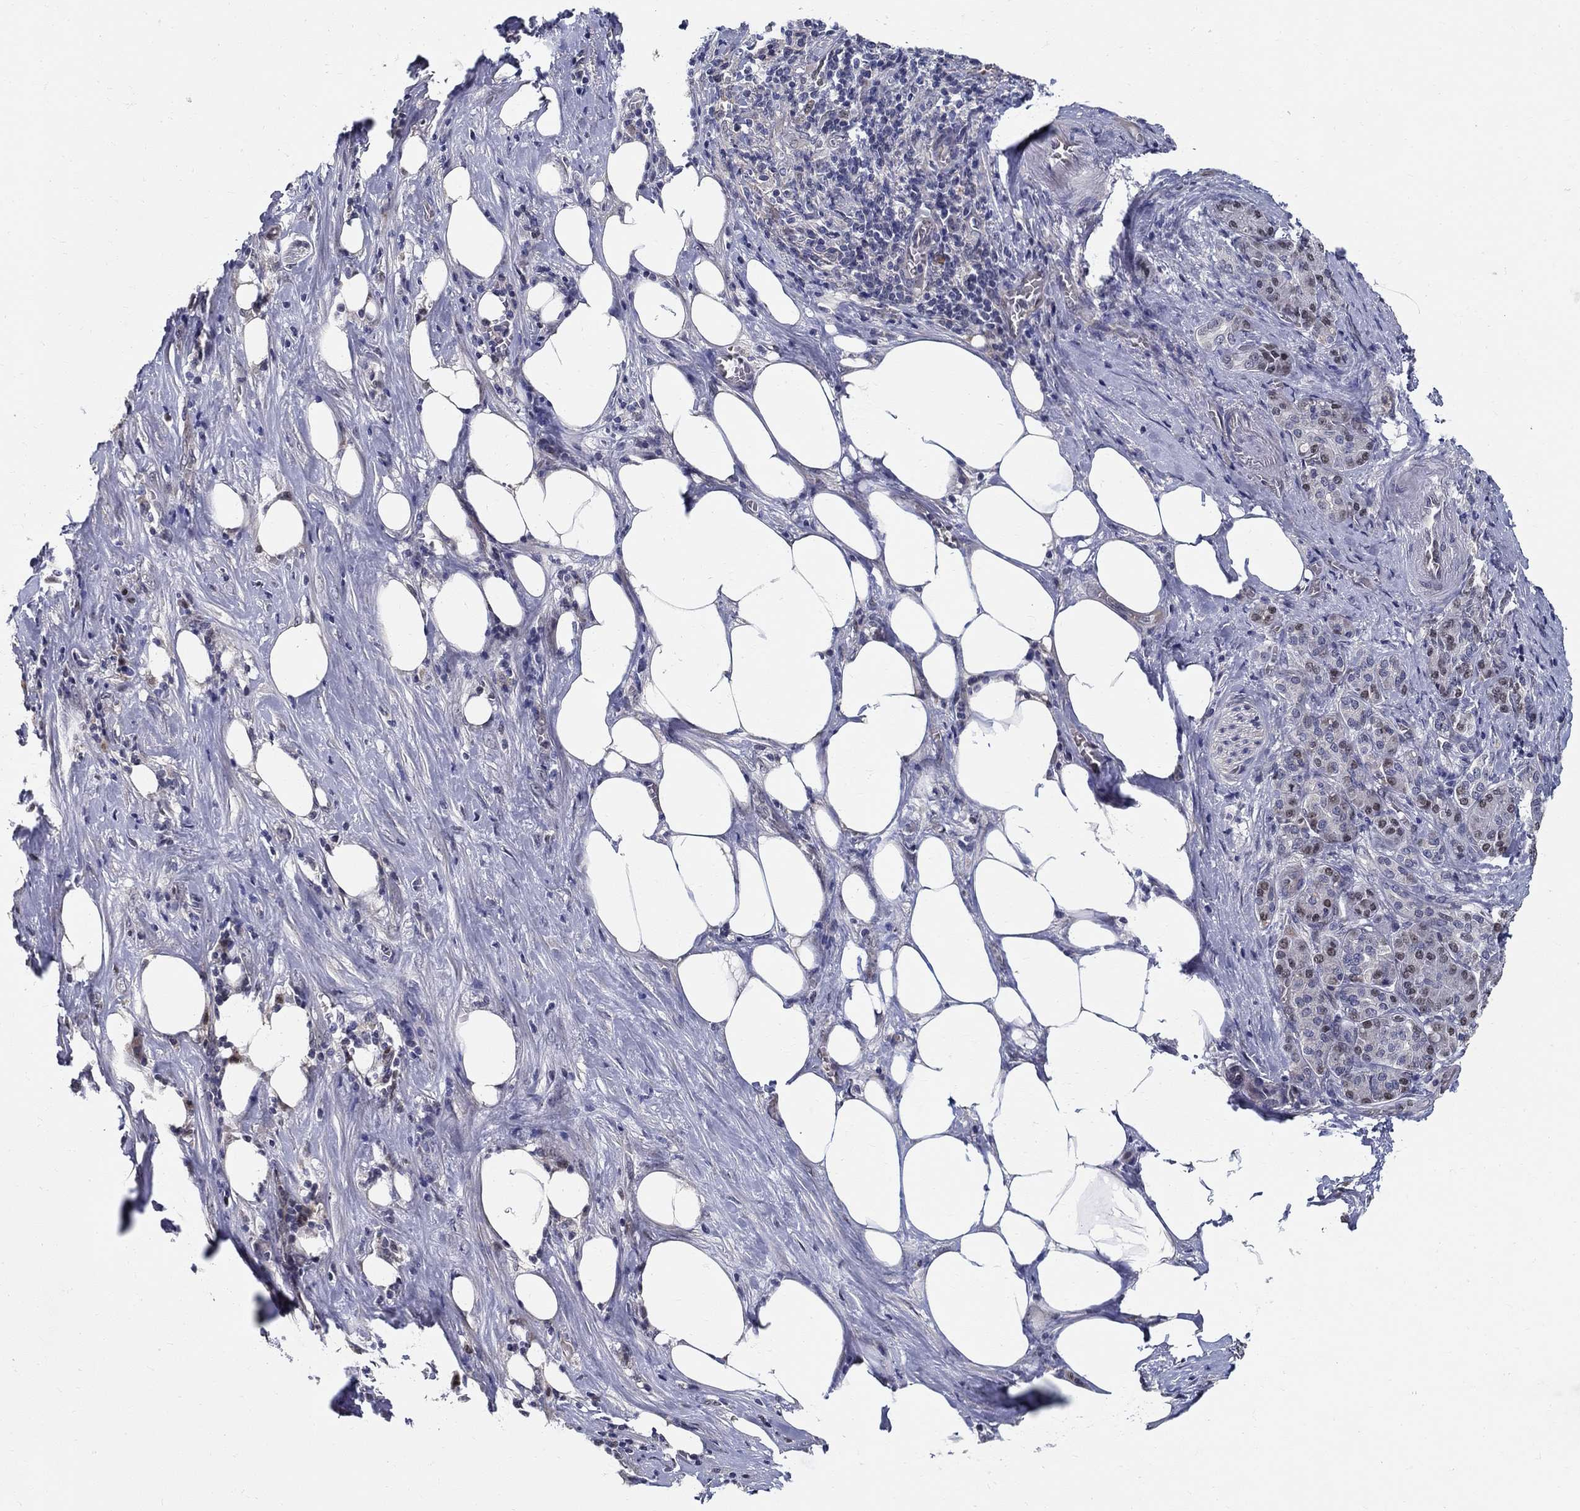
{"staining": {"intensity": "moderate", "quantity": "25%-75%", "location": "nuclear"}, "tissue": "pancreatic cancer", "cell_type": "Tumor cells", "image_type": "cancer", "snomed": [{"axis": "morphology", "description": "Adenocarcinoma, NOS"}, {"axis": "topography", "description": "Pancreas"}], "caption": "DAB immunohistochemical staining of pancreatic cancer shows moderate nuclear protein staining in about 25%-75% of tumor cells. Using DAB (3,3'-diaminobenzidine) (brown) and hematoxylin (blue) stains, captured at high magnification using brightfield microscopy.", "gene": "C16orf46", "patient": {"sex": "male", "age": 57}}